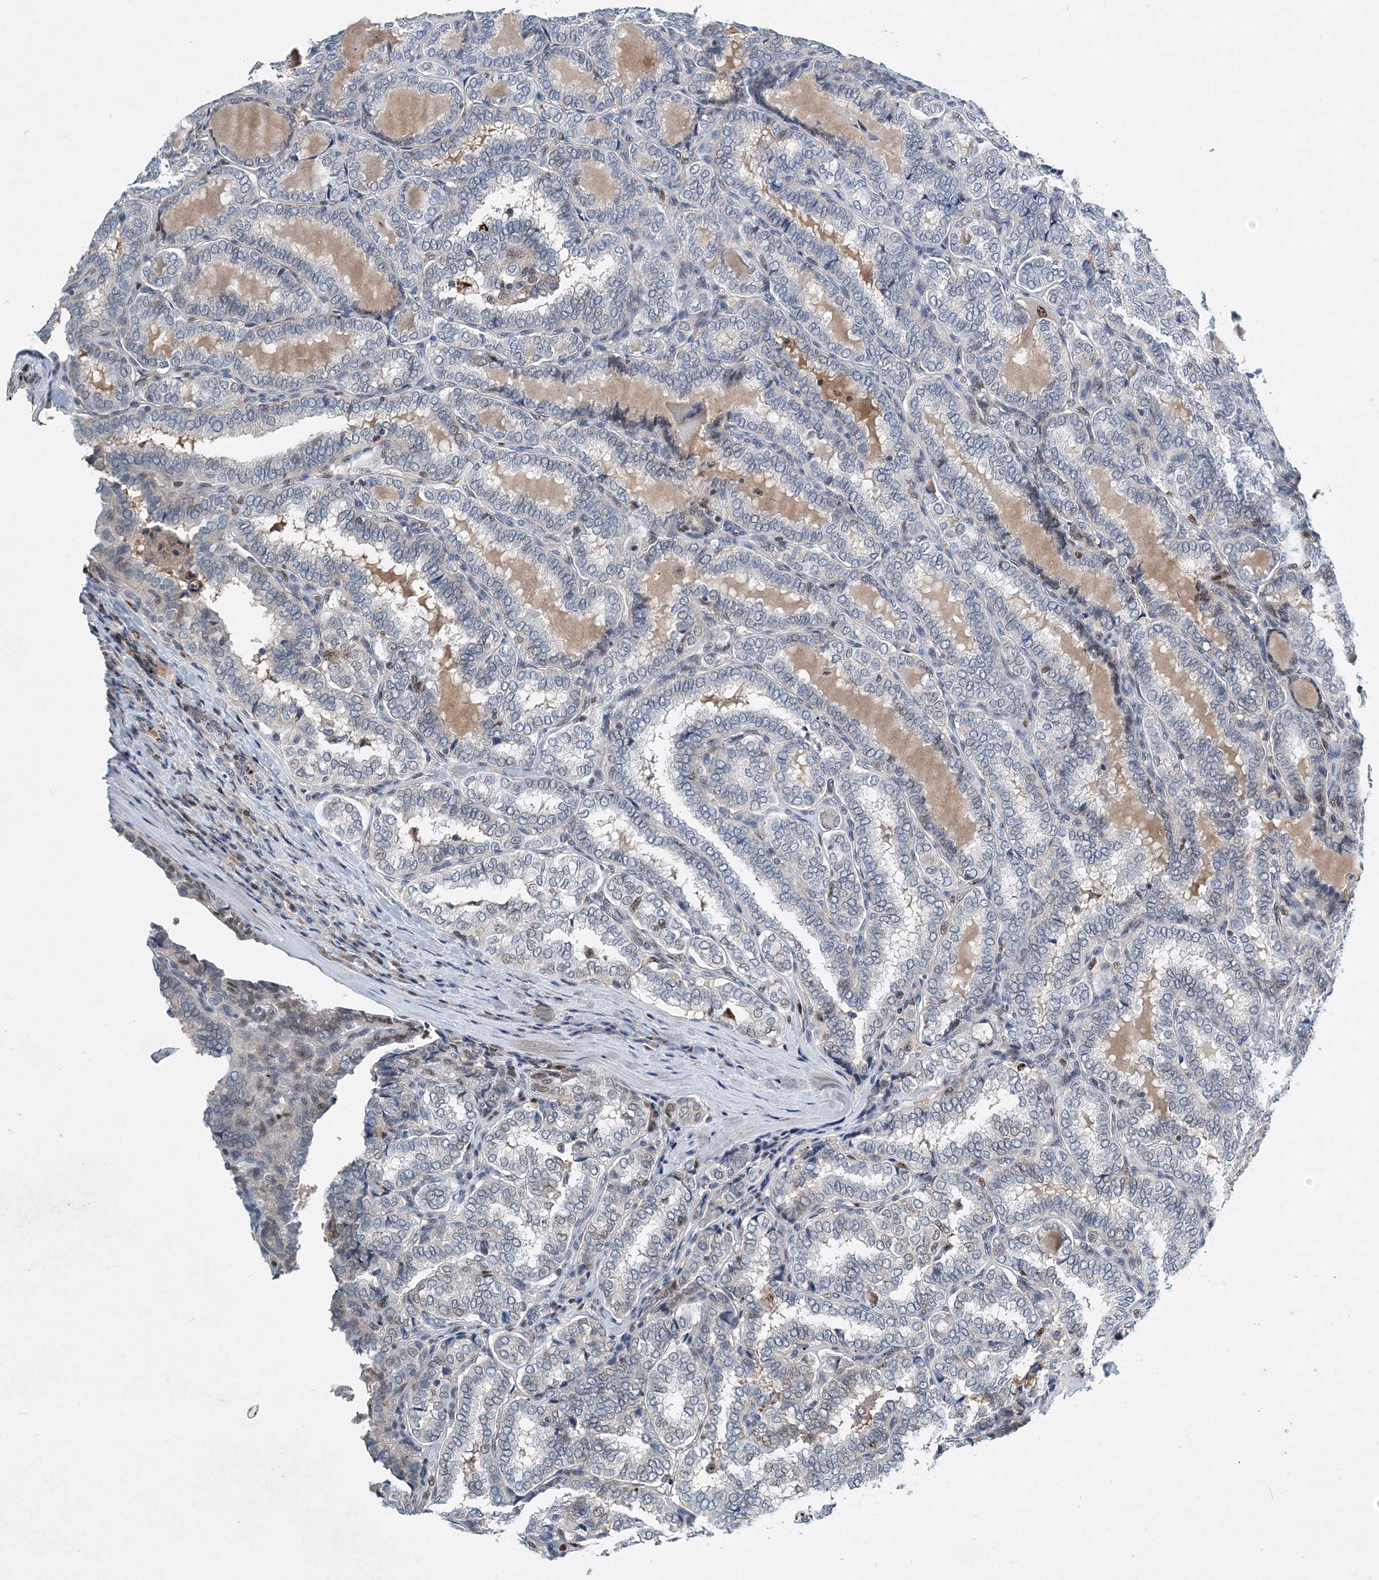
{"staining": {"intensity": "negative", "quantity": "none", "location": "none"}, "tissue": "thyroid cancer", "cell_type": "Tumor cells", "image_type": "cancer", "snomed": [{"axis": "morphology", "description": "Normal tissue, NOS"}, {"axis": "morphology", "description": "Papillary adenocarcinoma, NOS"}, {"axis": "topography", "description": "Thyroid gland"}], "caption": "Protein analysis of thyroid cancer (papillary adenocarcinoma) reveals no significant expression in tumor cells.", "gene": "KPNA4", "patient": {"sex": "female", "age": 30}}